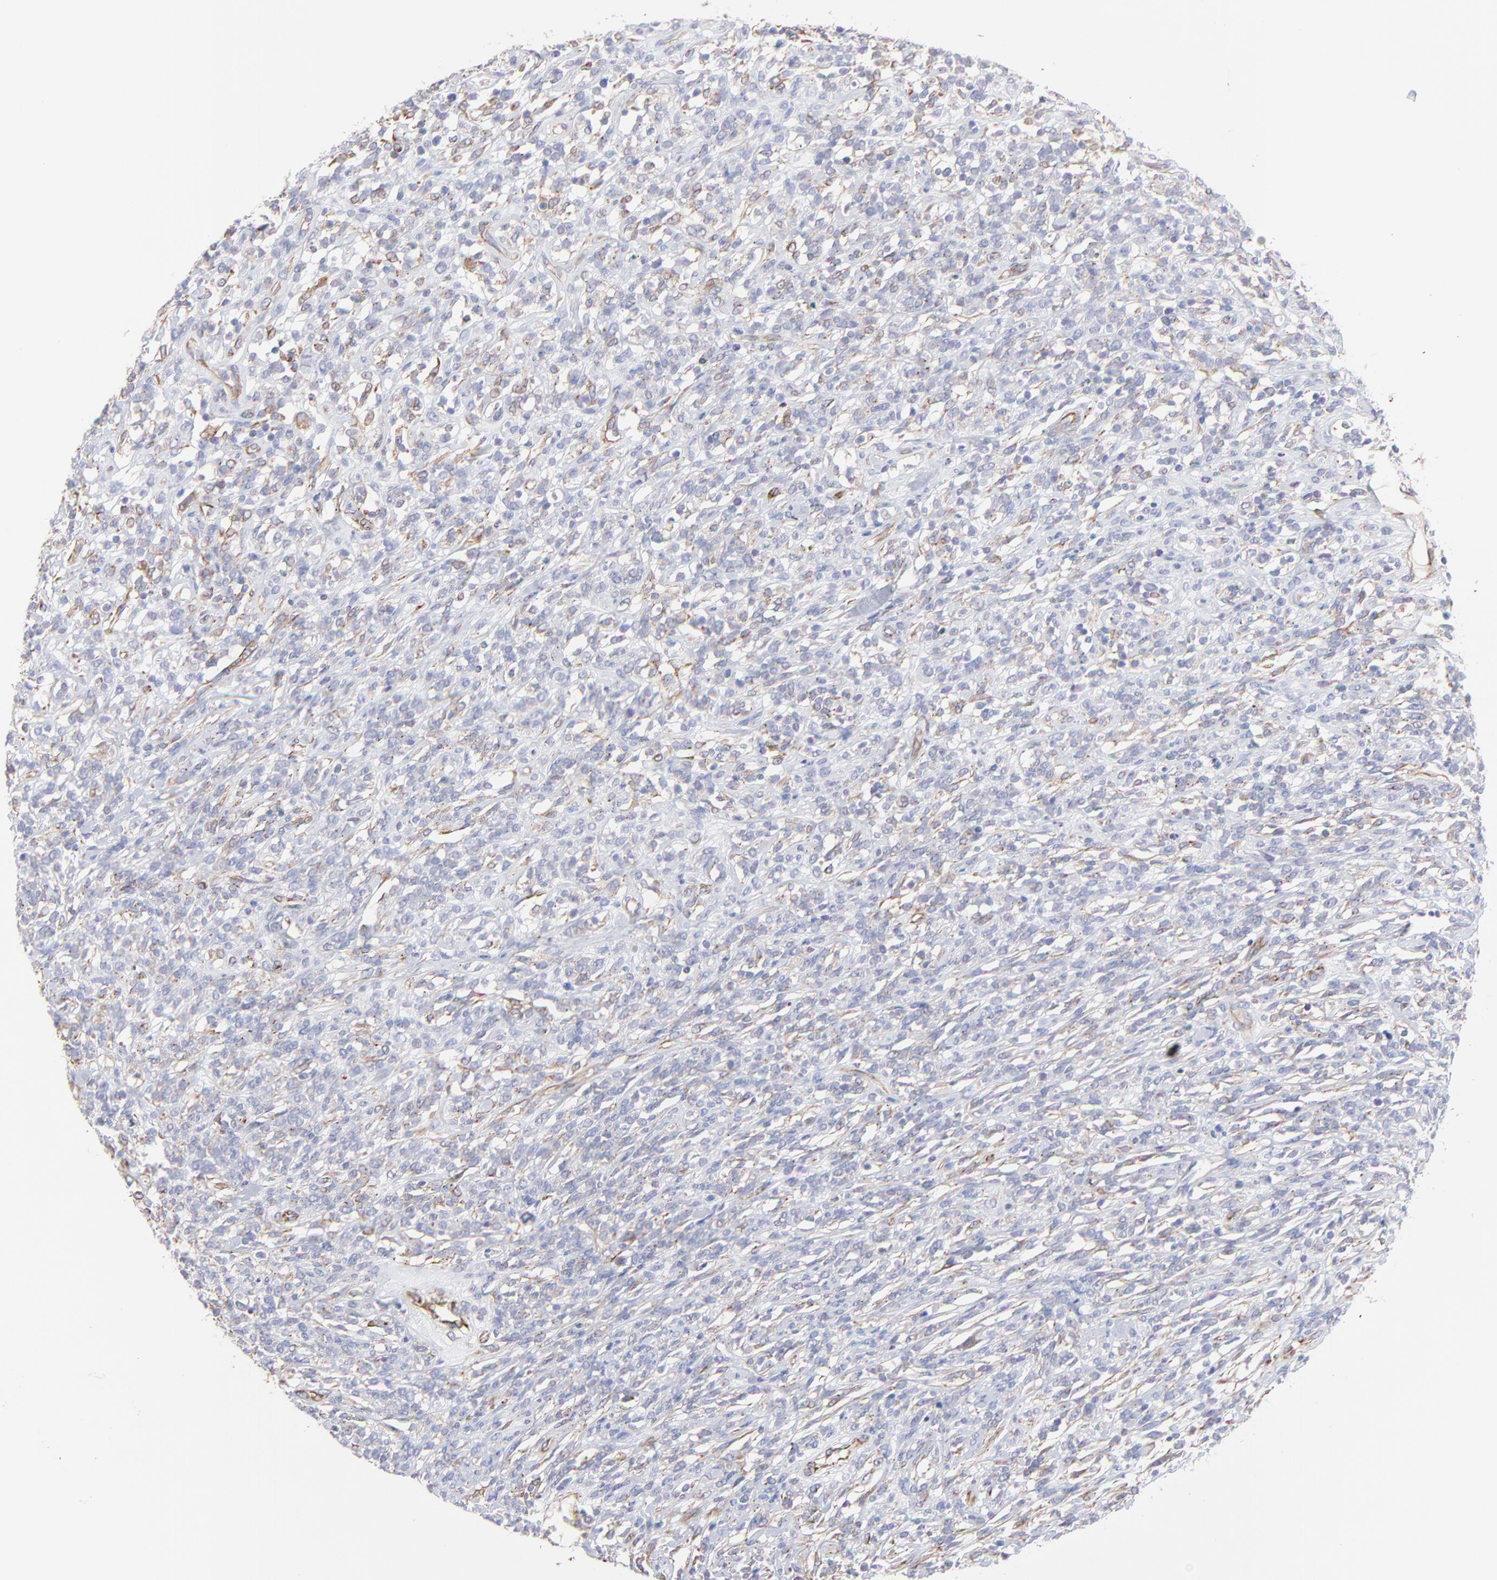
{"staining": {"intensity": "weak", "quantity": "<25%", "location": "cytoplasmic/membranous"}, "tissue": "lymphoma", "cell_type": "Tumor cells", "image_type": "cancer", "snomed": [{"axis": "morphology", "description": "Malignant lymphoma, non-Hodgkin's type, High grade"}, {"axis": "topography", "description": "Lymph node"}], "caption": "There is no significant positivity in tumor cells of malignant lymphoma, non-Hodgkin's type (high-grade). (DAB immunohistochemistry with hematoxylin counter stain).", "gene": "COX8C", "patient": {"sex": "female", "age": 73}}